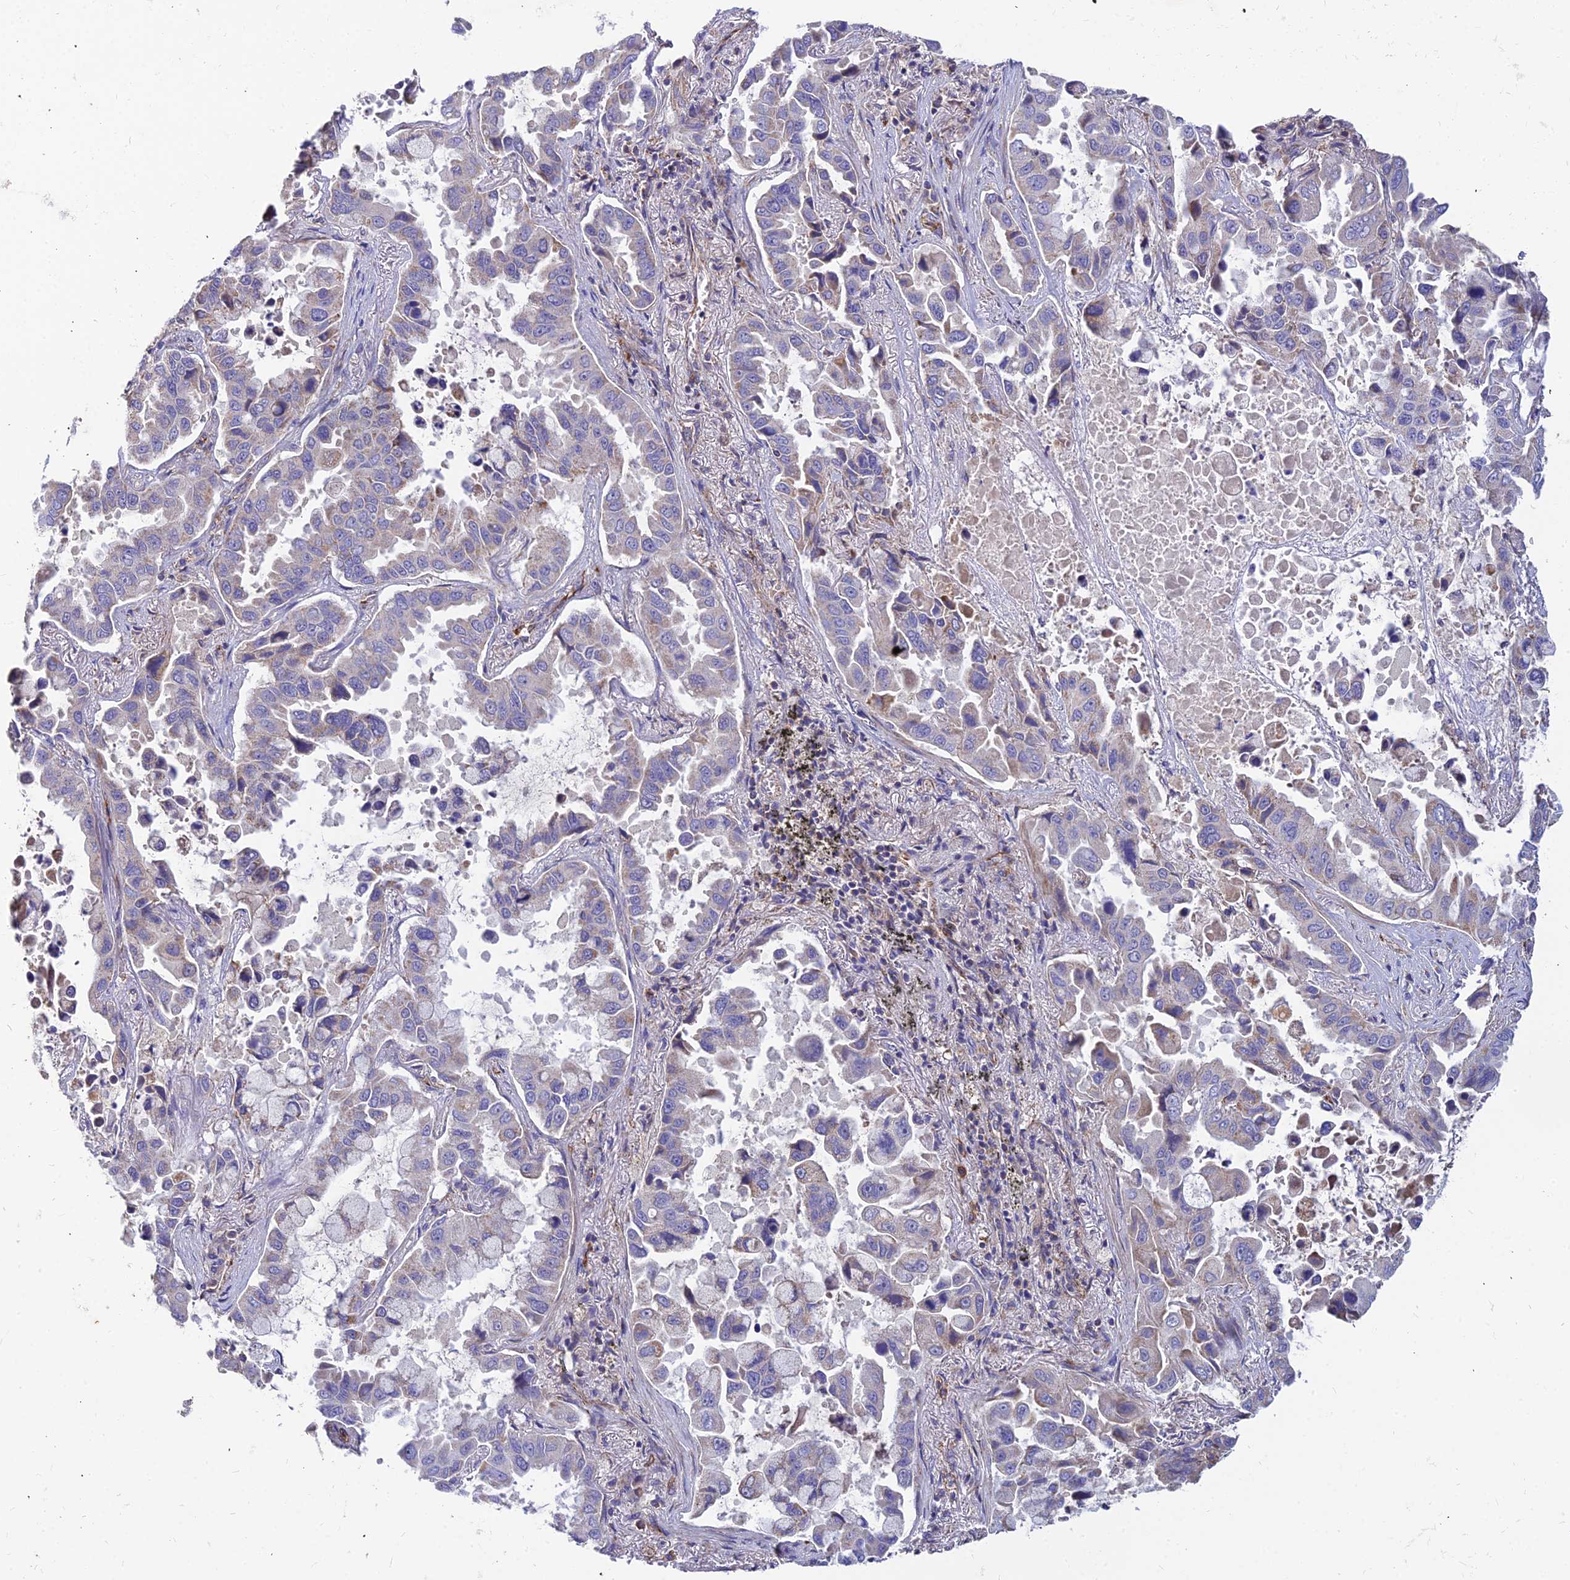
{"staining": {"intensity": "negative", "quantity": "none", "location": "none"}, "tissue": "lung cancer", "cell_type": "Tumor cells", "image_type": "cancer", "snomed": [{"axis": "morphology", "description": "Adenocarcinoma, NOS"}, {"axis": "topography", "description": "Lung"}], "caption": "DAB (3,3'-diaminobenzidine) immunohistochemical staining of human lung cancer reveals no significant staining in tumor cells. (DAB (3,3'-diaminobenzidine) IHC, high magnification).", "gene": "ASPHD1", "patient": {"sex": "male", "age": 64}}